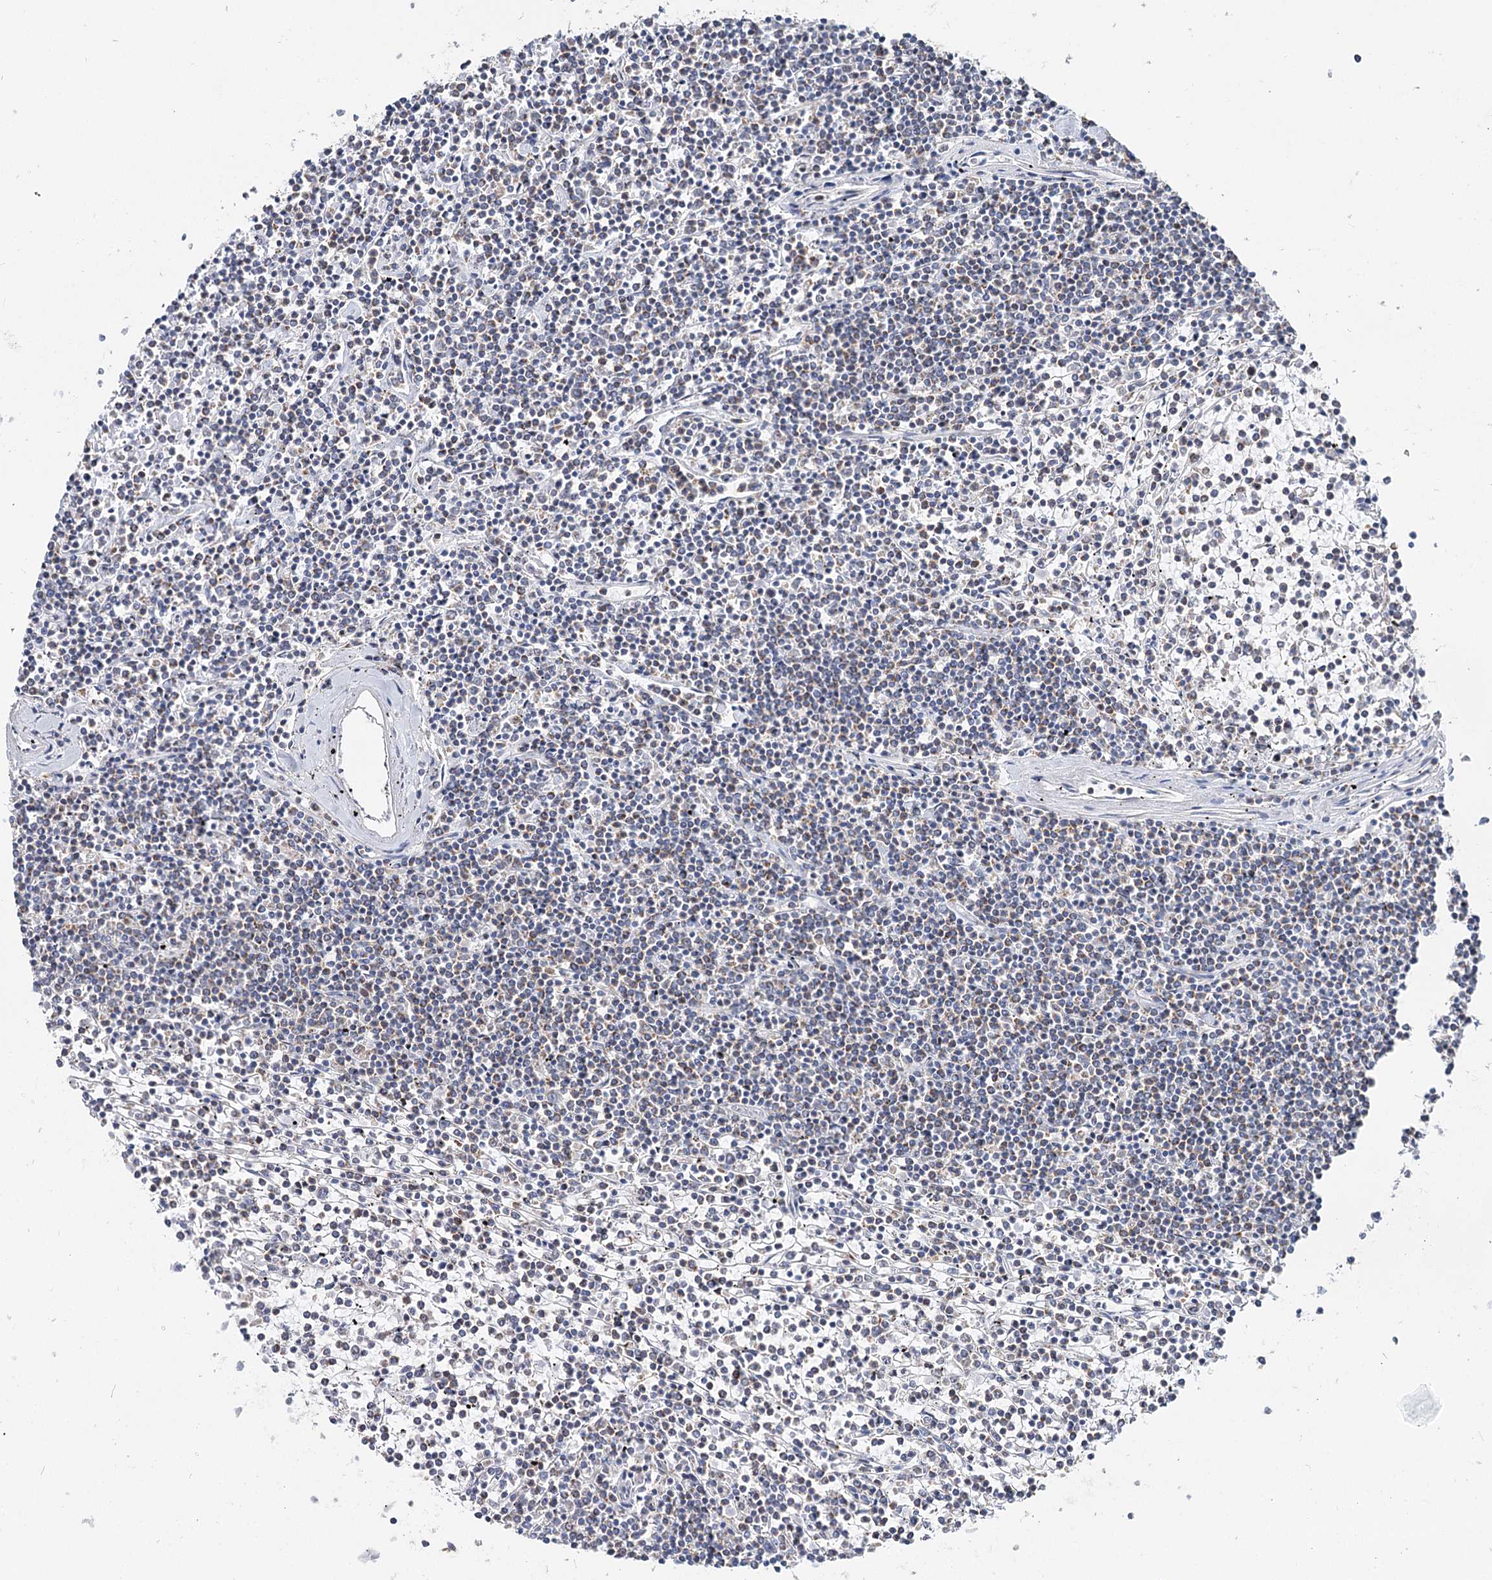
{"staining": {"intensity": "negative", "quantity": "none", "location": "none"}, "tissue": "lymphoma", "cell_type": "Tumor cells", "image_type": "cancer", "snomed": [{"axis": "morphology", "description": "Malignant lymphoma, non-Hodgkin's type, Low grade"}, {"axis": "topography", "description": "Spleen"}], "caption": "IHC photomicrograph of neoplastic tissue: low-grade malignant lymphoma, non-Hodgkin's type stained with DAB (3,3'-diaminobenzidine) exhibits no significant protein positivity in tumor cells.", "gene": "MCCC2", "patient": {"sex": "female", "age": 19}}